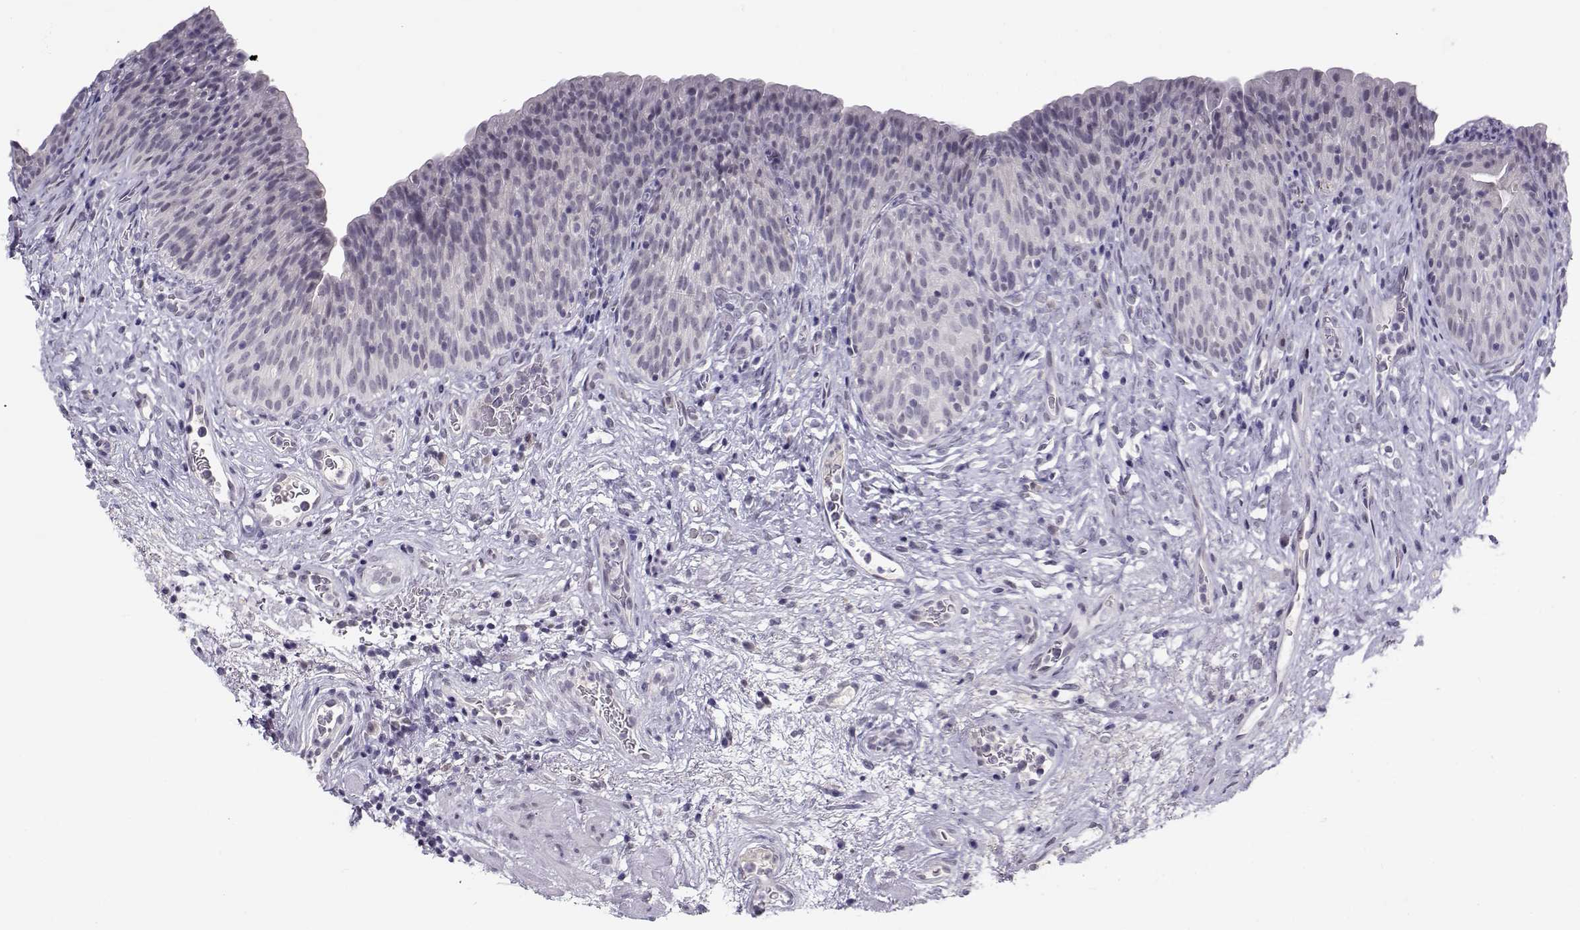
{"staining": {"intensity": "negative", "quantity": "none", "location": "none"}, "tissue": "urinary bladder", "cell_type": "Urothelial cells", "image_type": "normal", "snomed": [{"axis": "morphology", "description": "Normal tissue, NOS"}, {"axis": "topography", "description": "Urinary bladder"}], "caption": "A photomicrograph of human urinary bladder is negative for staining in urothelial cells. (IHC, brightfield microscopy, high magnification).", "gene": "C16orf86", "patient": {"sex": "male", "age": 76}}